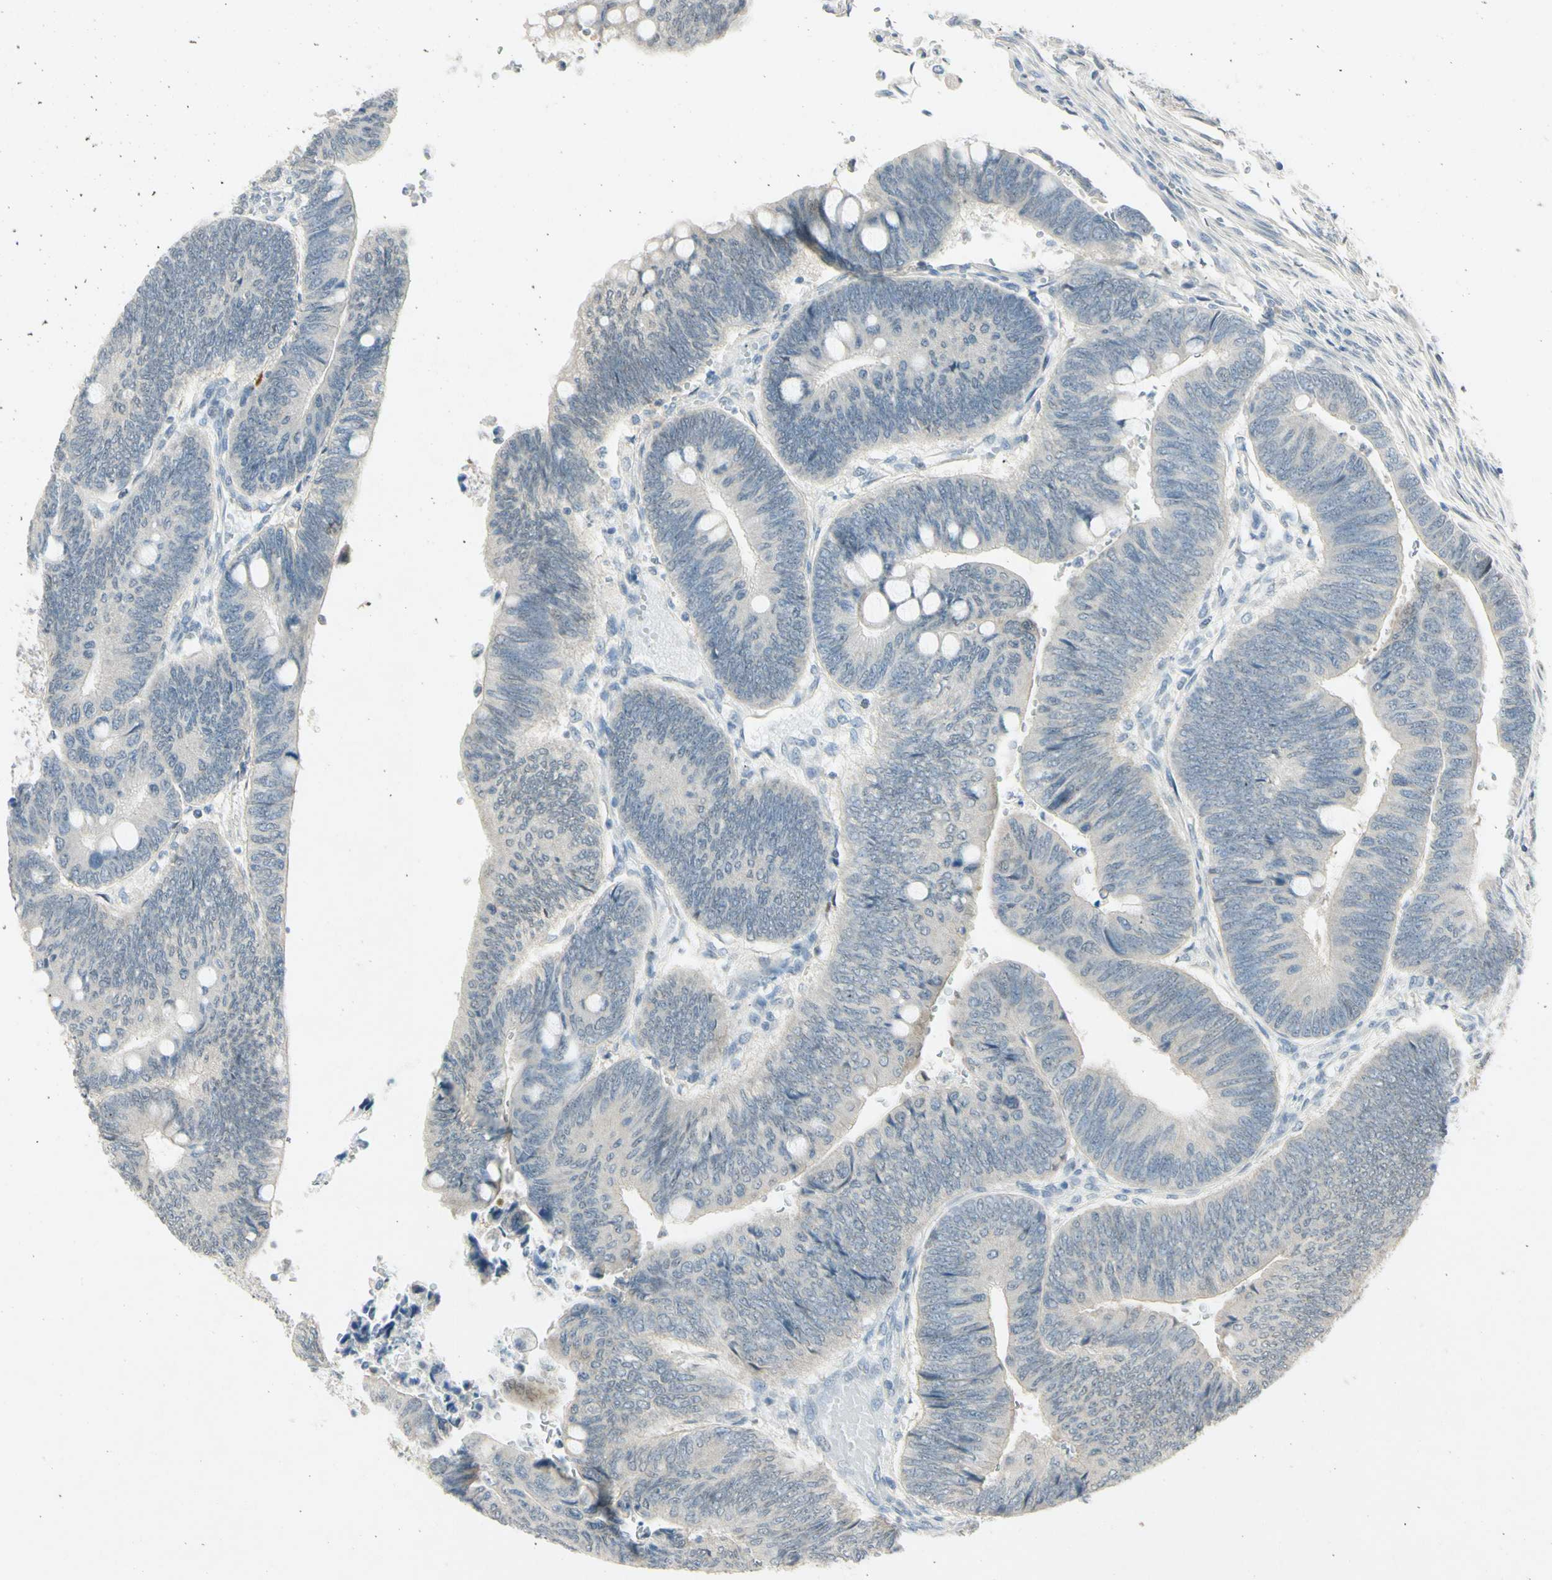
{"staining": {"intensity": "negative", "quantity": "none", "location": "none"}, "tissue": "colorectal cancer", "cell_type": "Tumor cells", "image_type": "cancer", "snomed": [{"axis": "morphology", "description": "Normal tissue, NOS"}, {"axis": "morphology", "description": "Adenocarcinoma, NOS"}, {"axis": "topography", "description": "Rectum"}, {"axis": "topography", "description": "Peripheral nerve tissue"}], "caption": "IHC micrograph of adenocarcinoma (colorectal) stained for a protein (brown), which reveals no positivity in tumor cells.", "gene": "HSPA1B", "patient": {"sex": "male", "age": 92}}